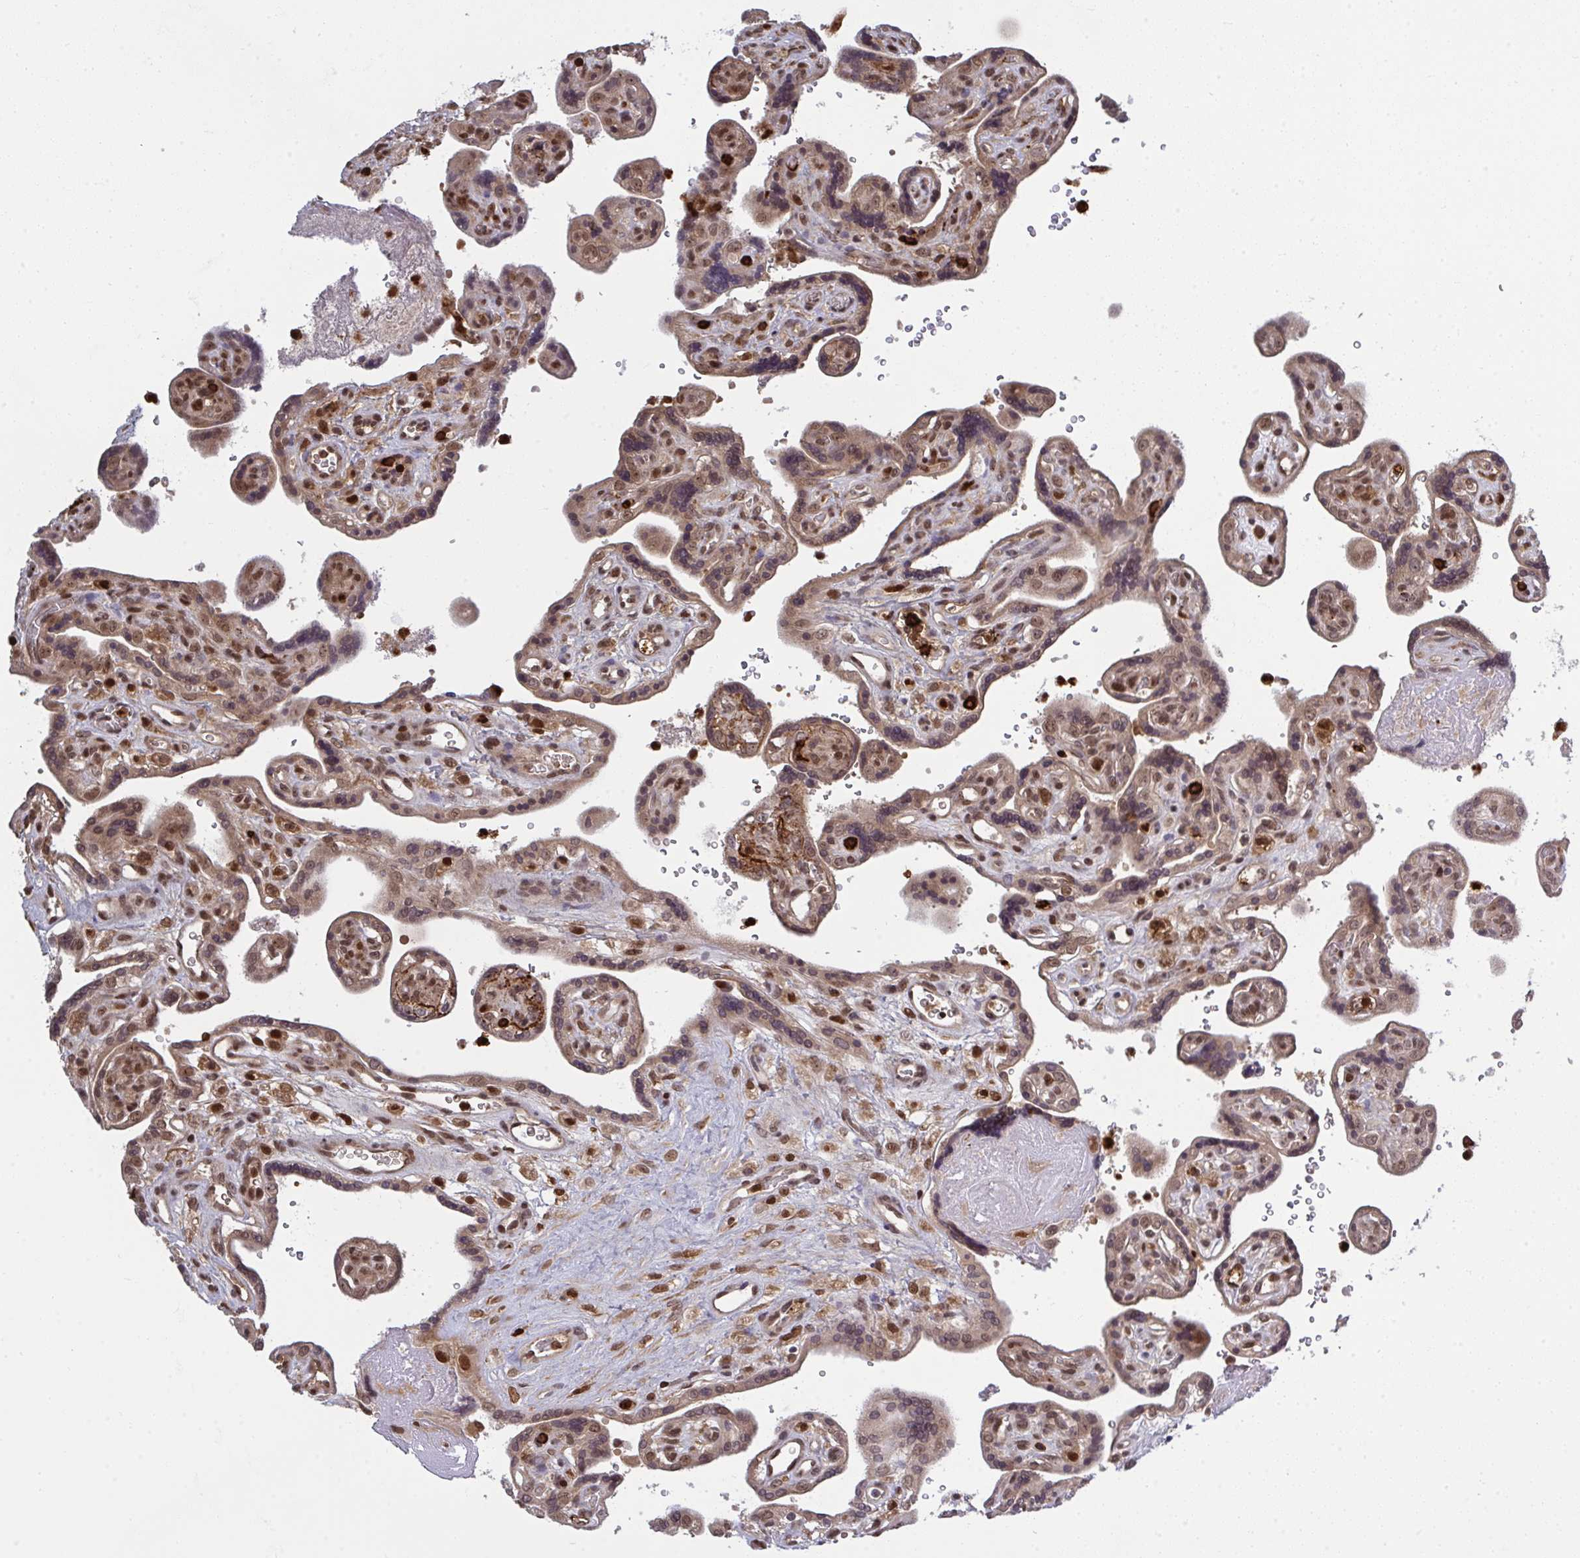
{"staining": {"intensity": "strong", "quantity": "25%-75%", "location": "nuclear"}, "tissue": "placenta", "cell_type": "Trophoblastic cells", "image_type": "normal", "snomed": [{"axis": "morphology", "description": "Normal tissue, NOS"}, {"axis": "topography", "description": "Placenta"}], "caption": "Approximately 25%-75% of trophoblastic cells in normal placenta display strong nuclear protein staining as visualized by brown immunohistochemical staining.", "gene": "UXT", "patient": {"sex": "female", "age": 39}}